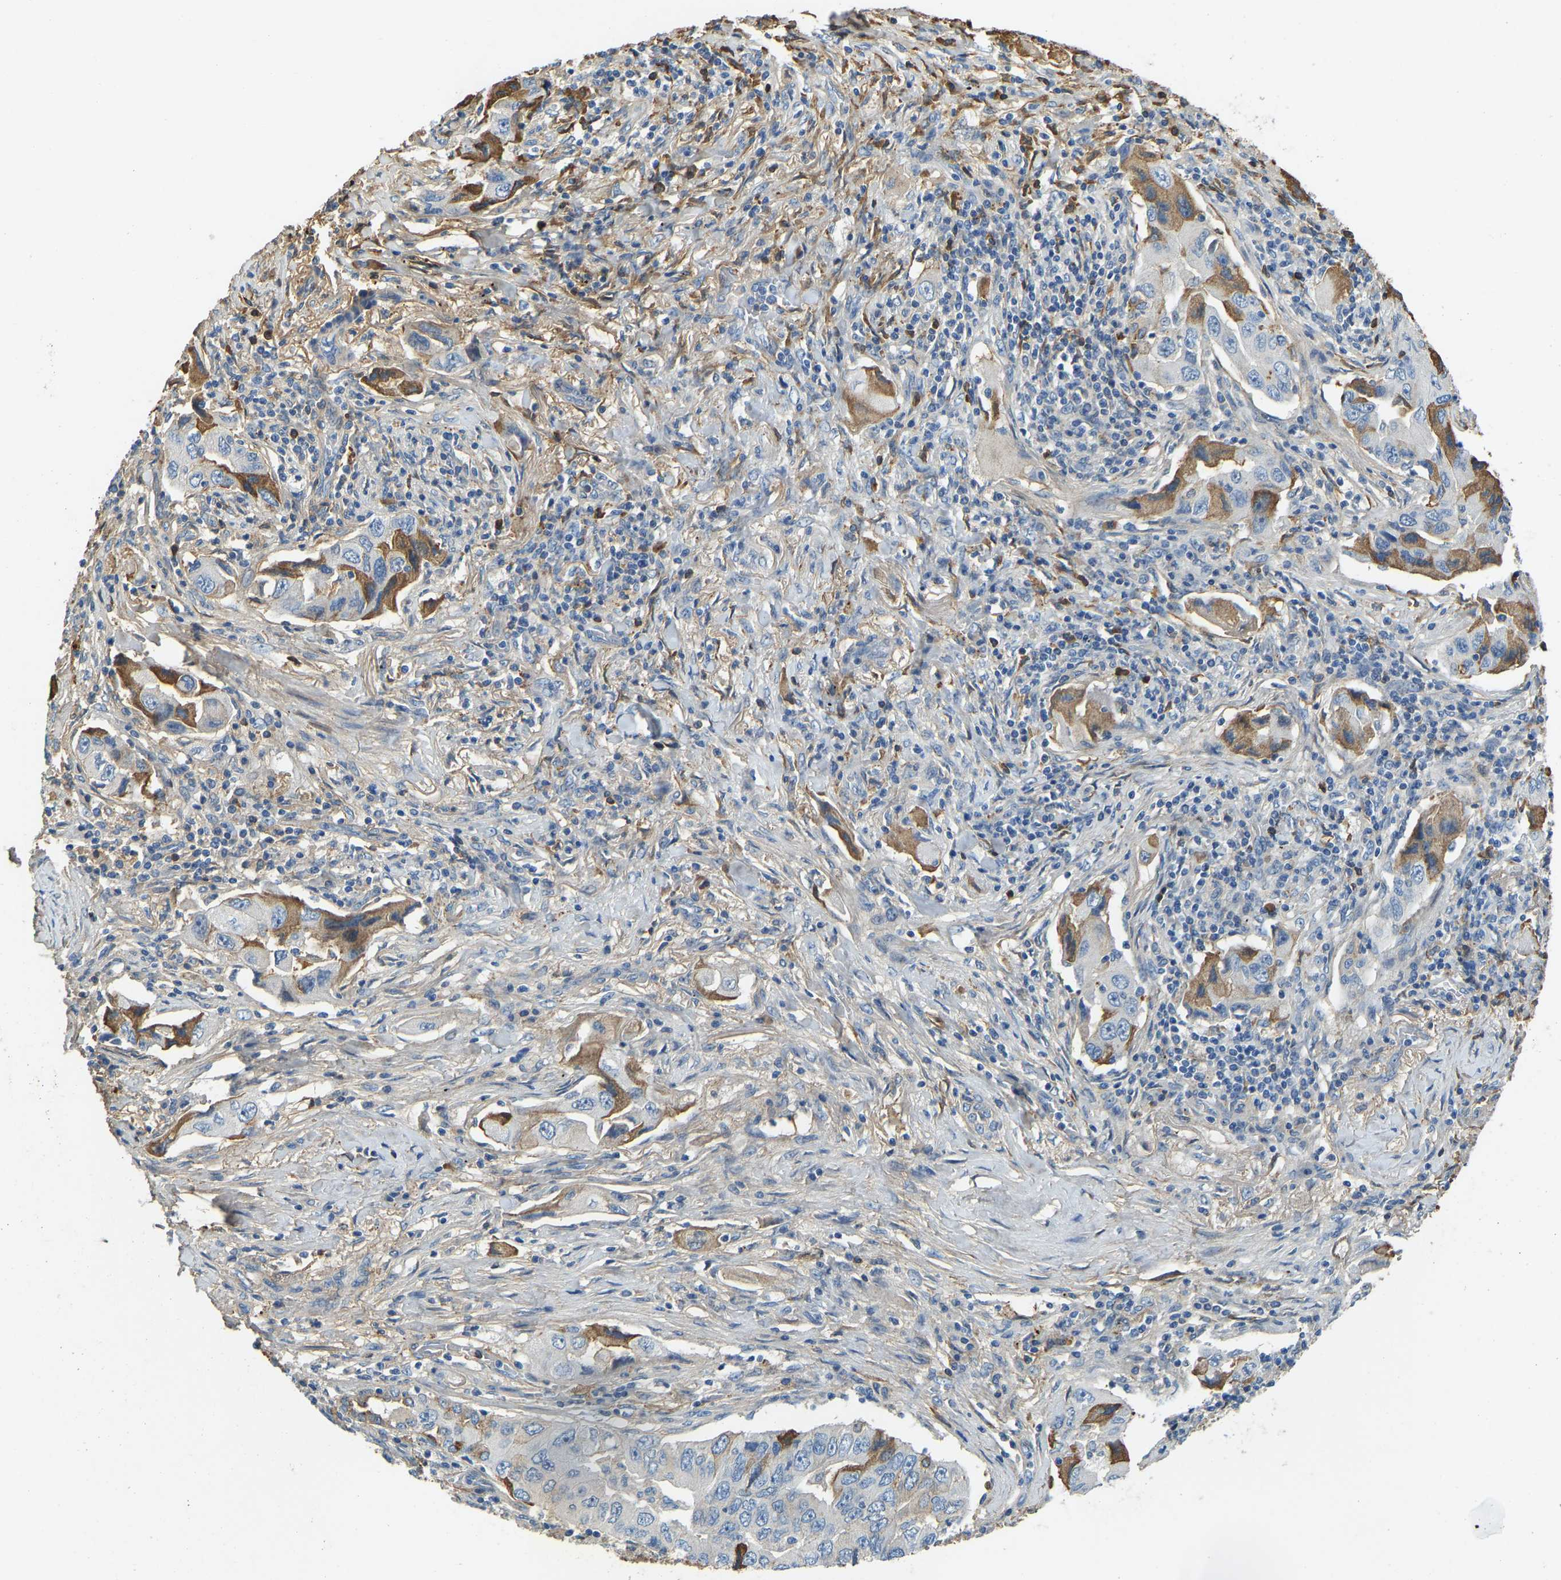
{"staining": {"intensity": "moderate", "quantity": "<25%", "location": "cytoplasmic/membranous"}, "tissue": "lung cancer", "cell_type": "Tumor cells", "image_type": "cancer", "snomed": [{"axis": "morphology", "description": "Adenocarcinoma, NOS"}, {"axis": "topography", "description": "Lung"}], "caption": "Immunohistochemistry (IHC) photomicrograph of neoplastic tissue: lung cancer stained using immunohistochemistry reveals low levels of moderate protein expression localized specifically in the cytoplasmic/membranous of tumor cells, appearing as a cytoplasmic/membranous brown color.", "gene": "THBS4", "patient": {"sex": "female", "age": 65}}